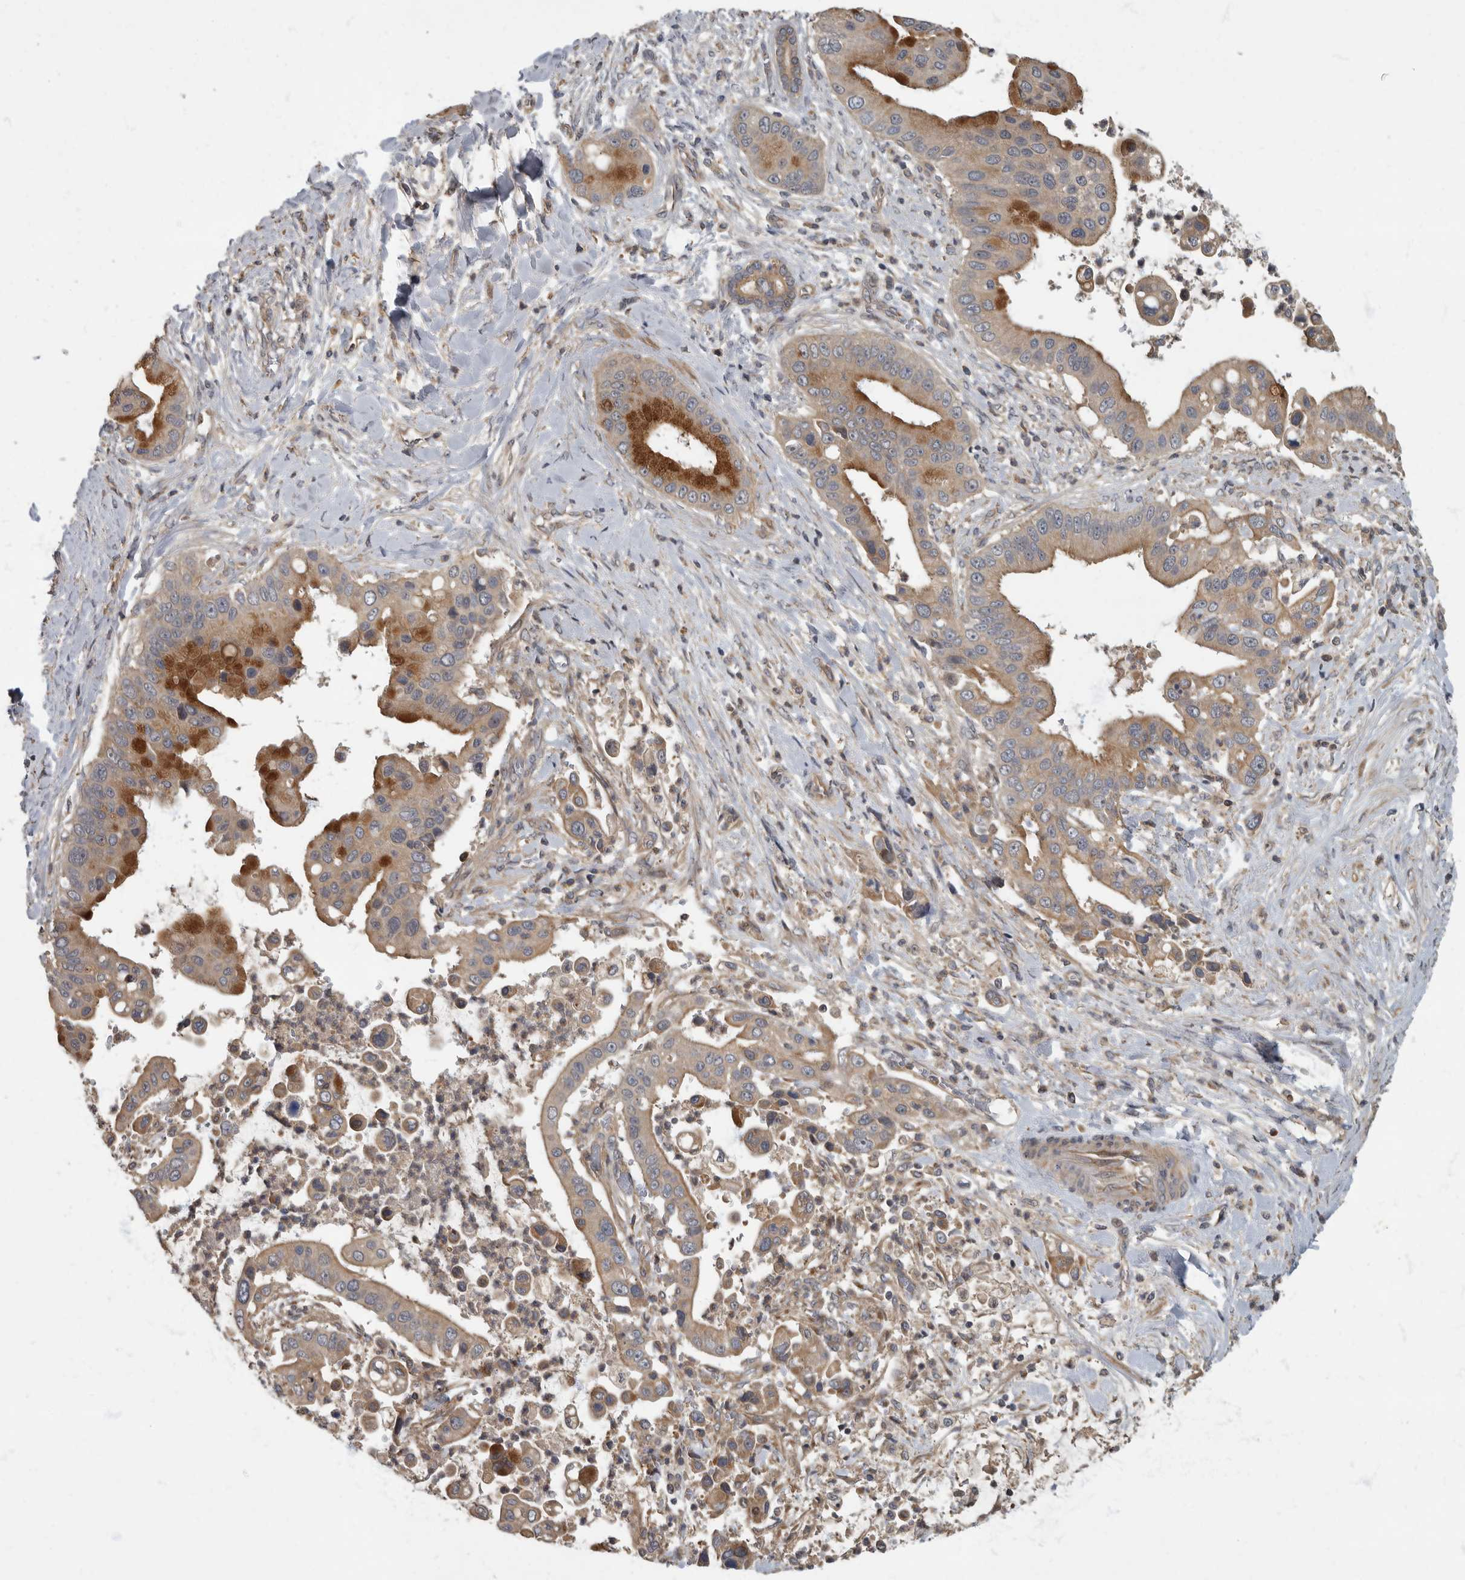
{"staining": {"intensity": "moderate", "quantity": "25%-75%", "location": "cytoplasmic/membranous"}, "tissue": "liver cancer", "cell_type": "Tumor cells", "image_type": "cancer", "snomed": [{"axis": "morphology", "description": "Cholangiocarcinoma"}, {"axis": "topography", "description": "Liver"}], "caption": "High-power microscopy captured an immunohistochemistry (IHC) micrograph of liver cancer, revealing moderate cytoplasmic/membranous positivity in approximately 25%-75% of tumor cells.", "gene": "IQCK", "patient": {"sex": "female", "age": 54}}